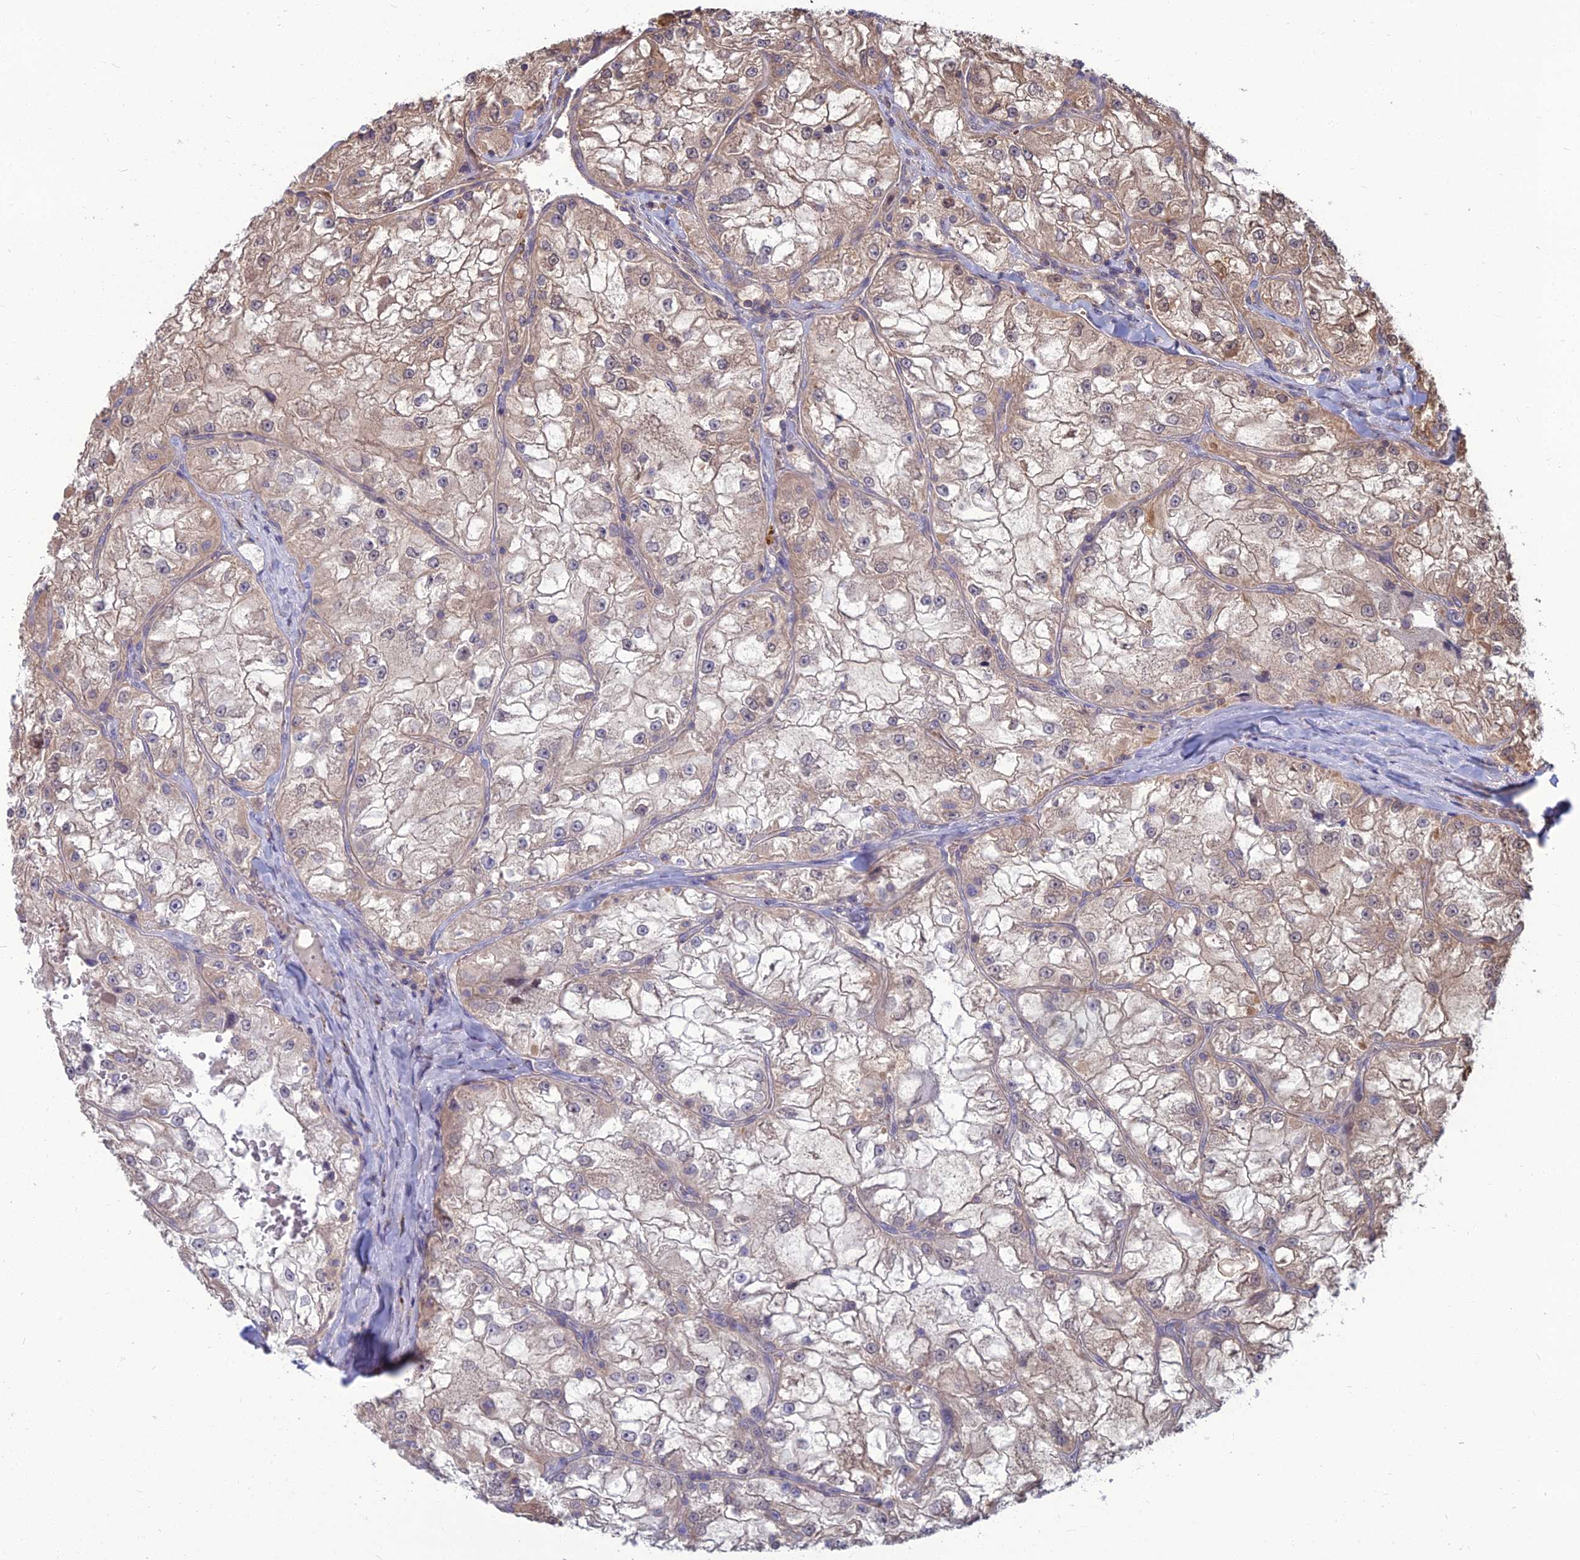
{"staining": {"intensity": "weak", "quantity": "25%-75%", "location": "cytoplasmic/membranous"}, "tissue": "renal cancer", "cell_type": "Tumor cells", "image_type": "cancer", "snomed": [{"axis": "morphology", "description": "Adenocarcinoma, NOS"}, {"axis": "topography", "description": "Kidney"}], "caption": "A brown stain labels weak cytoplasmic/membranous positivity of a protein in renal cancer (adenocarcinoma) tumor cells. The staining was performed using DAB (3,3'-diaminobenzidine) to visualize the protein expression in brown, while the nuclei were stained in blue with hematoxylin (Magnification: 20x).", "gene": "OPA3", "patient": {"sex": "female", "age": 72}}